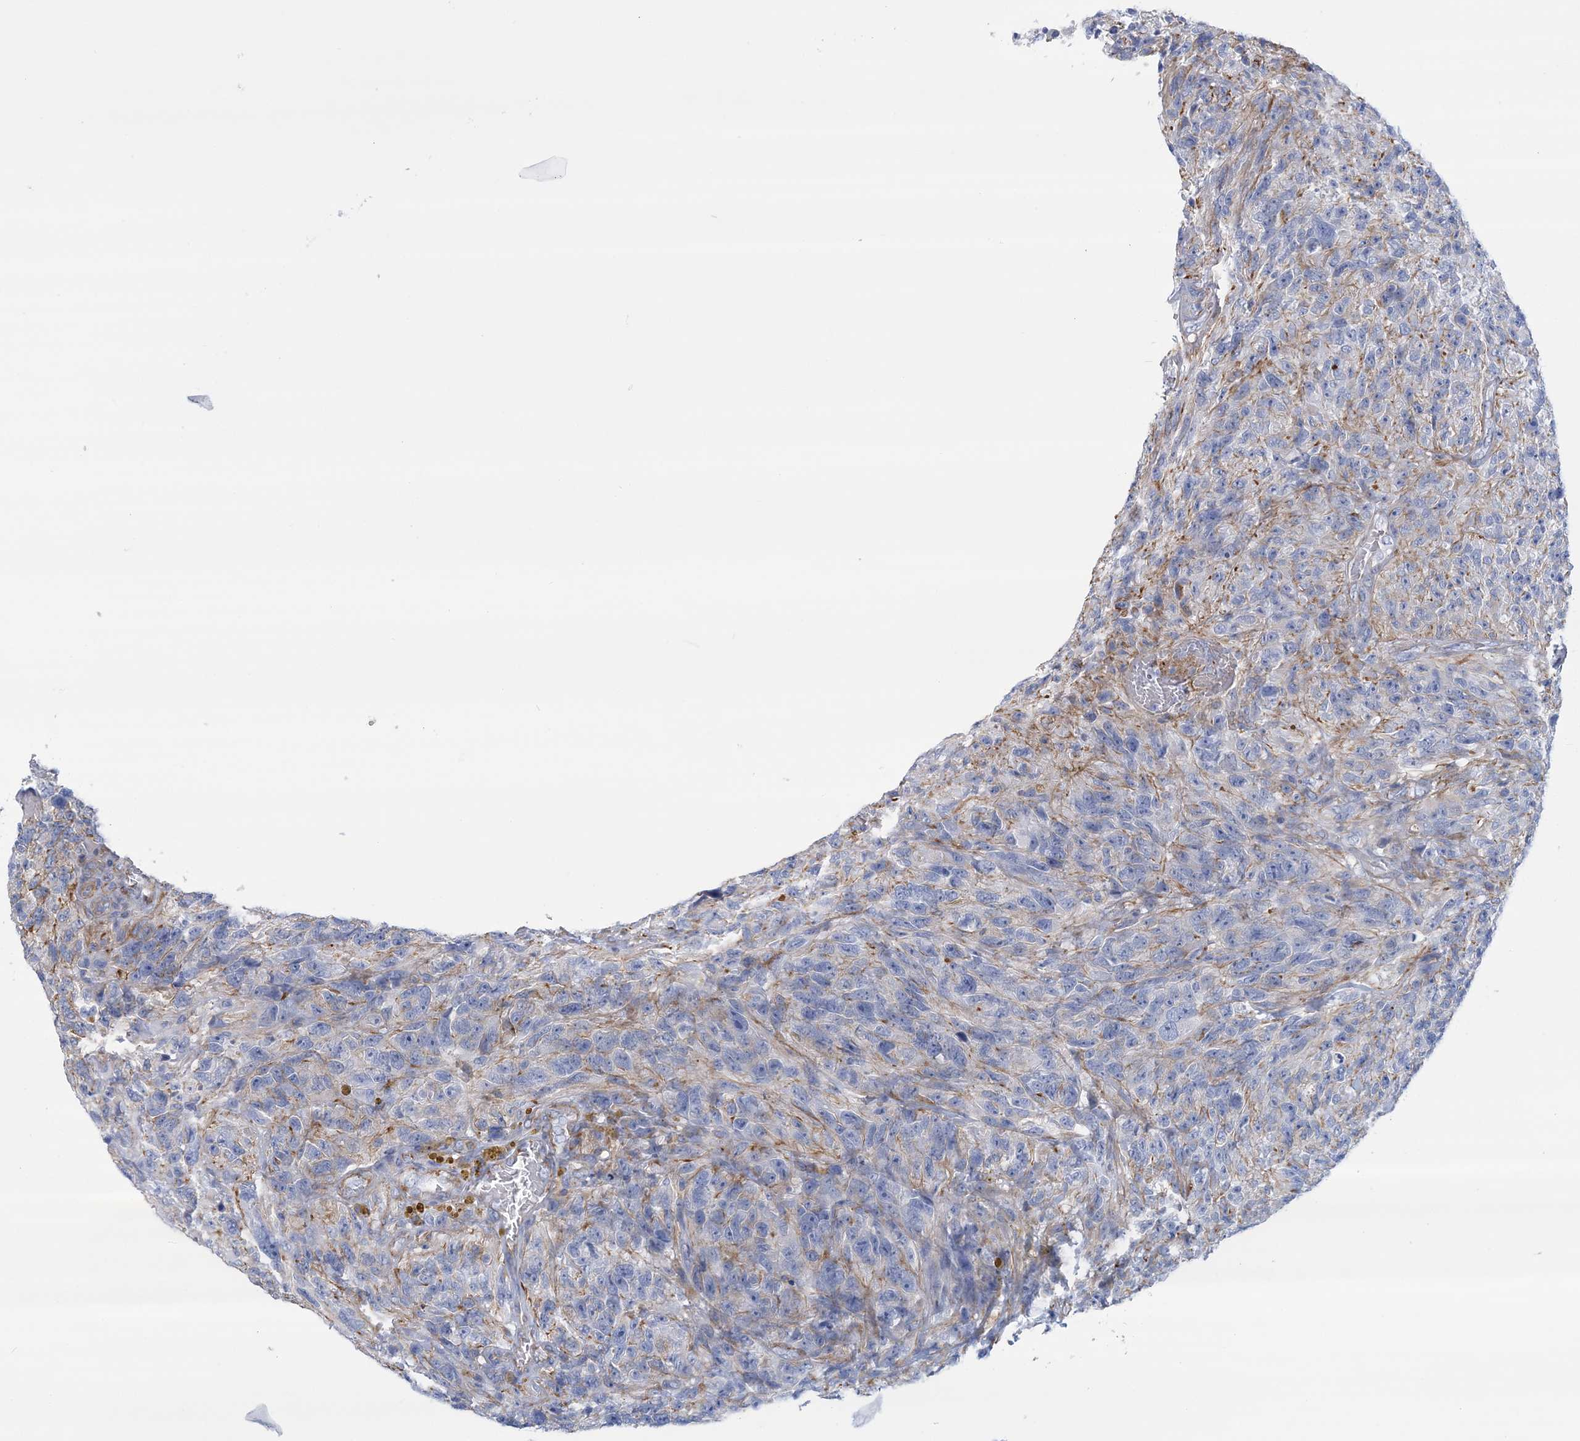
{"staining": {"intensity": "negative", "quantity": "none", "location": "none"}, "tissue": "glioma", "cell_type": "Tumor cells", "image_type": "cancer", "snomed": [{"axis": "morphology", "description": "Glioma, malignant, High grade"}, {"axis": "topography", "description": "Brain"}], "caption": "DAB (3,3'-diaminobenzidine) immunohistochemical staining of human malignant glioma (high-grade) reveals no significant expression in tumor cells.", "gene": "C11orf21", "patient": {"sex": "male", "age": 69}}